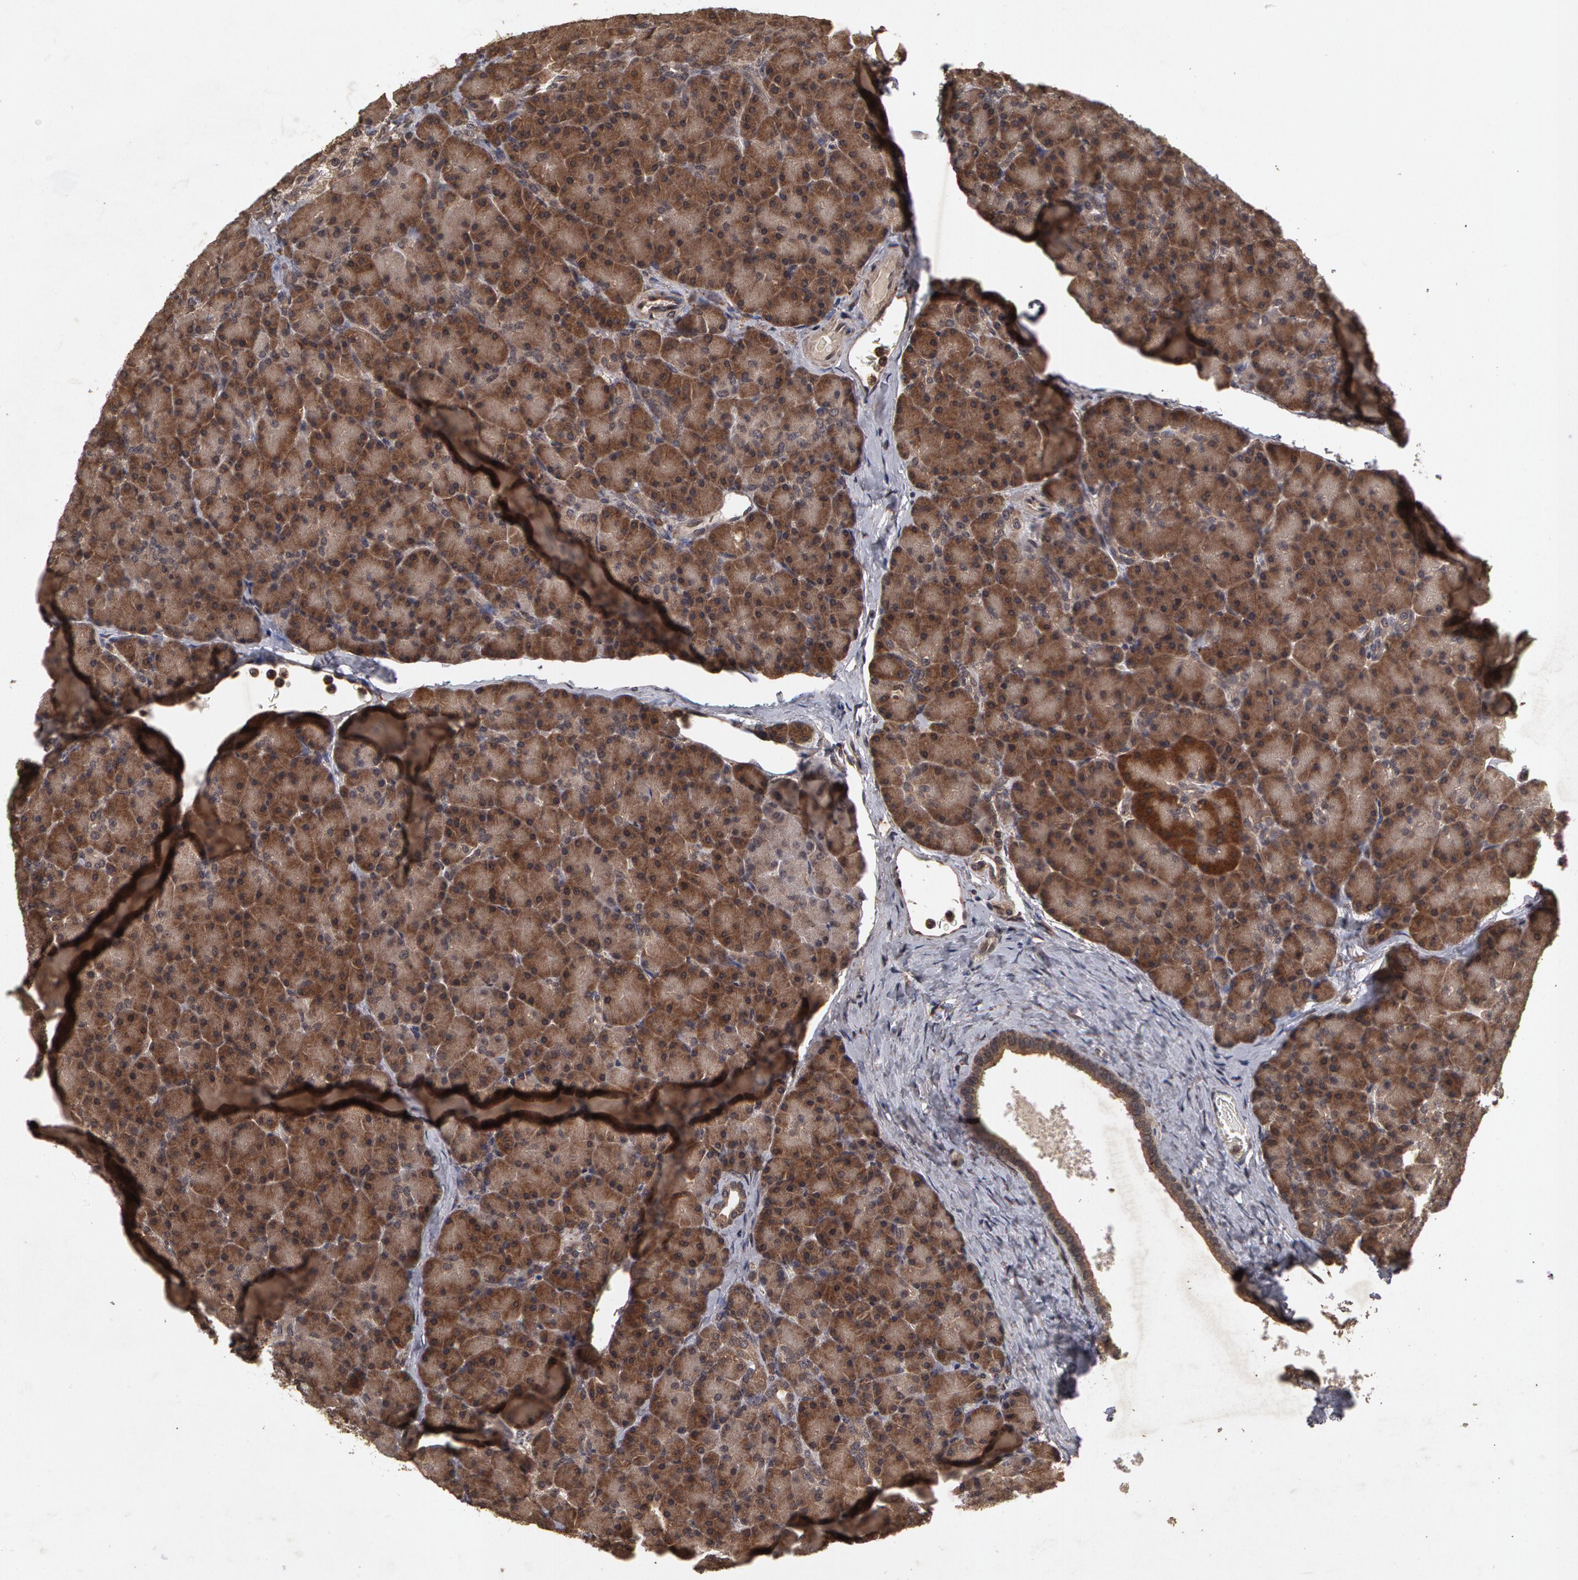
{"staining": {"intensity": "moderate", "quantity": ">75%", "location": "cytoplasmic/membranous"}, "tissue": "pancreas", "cell_type": "Exocrine glandular cells", "image_type": "normal", "snomed": [{"axis": "morphology", "description": "Normal tissue, NOS"}, {"axis": "topography", "description": "Pancreas"}], "caption": "A brown stain highlights moderate cytoplasmic/membranous expression of a protein in exocrine glandular cells of normal human pancreas.", "gene": "CALR", "patient": {"sex": "female", "age": 43}}